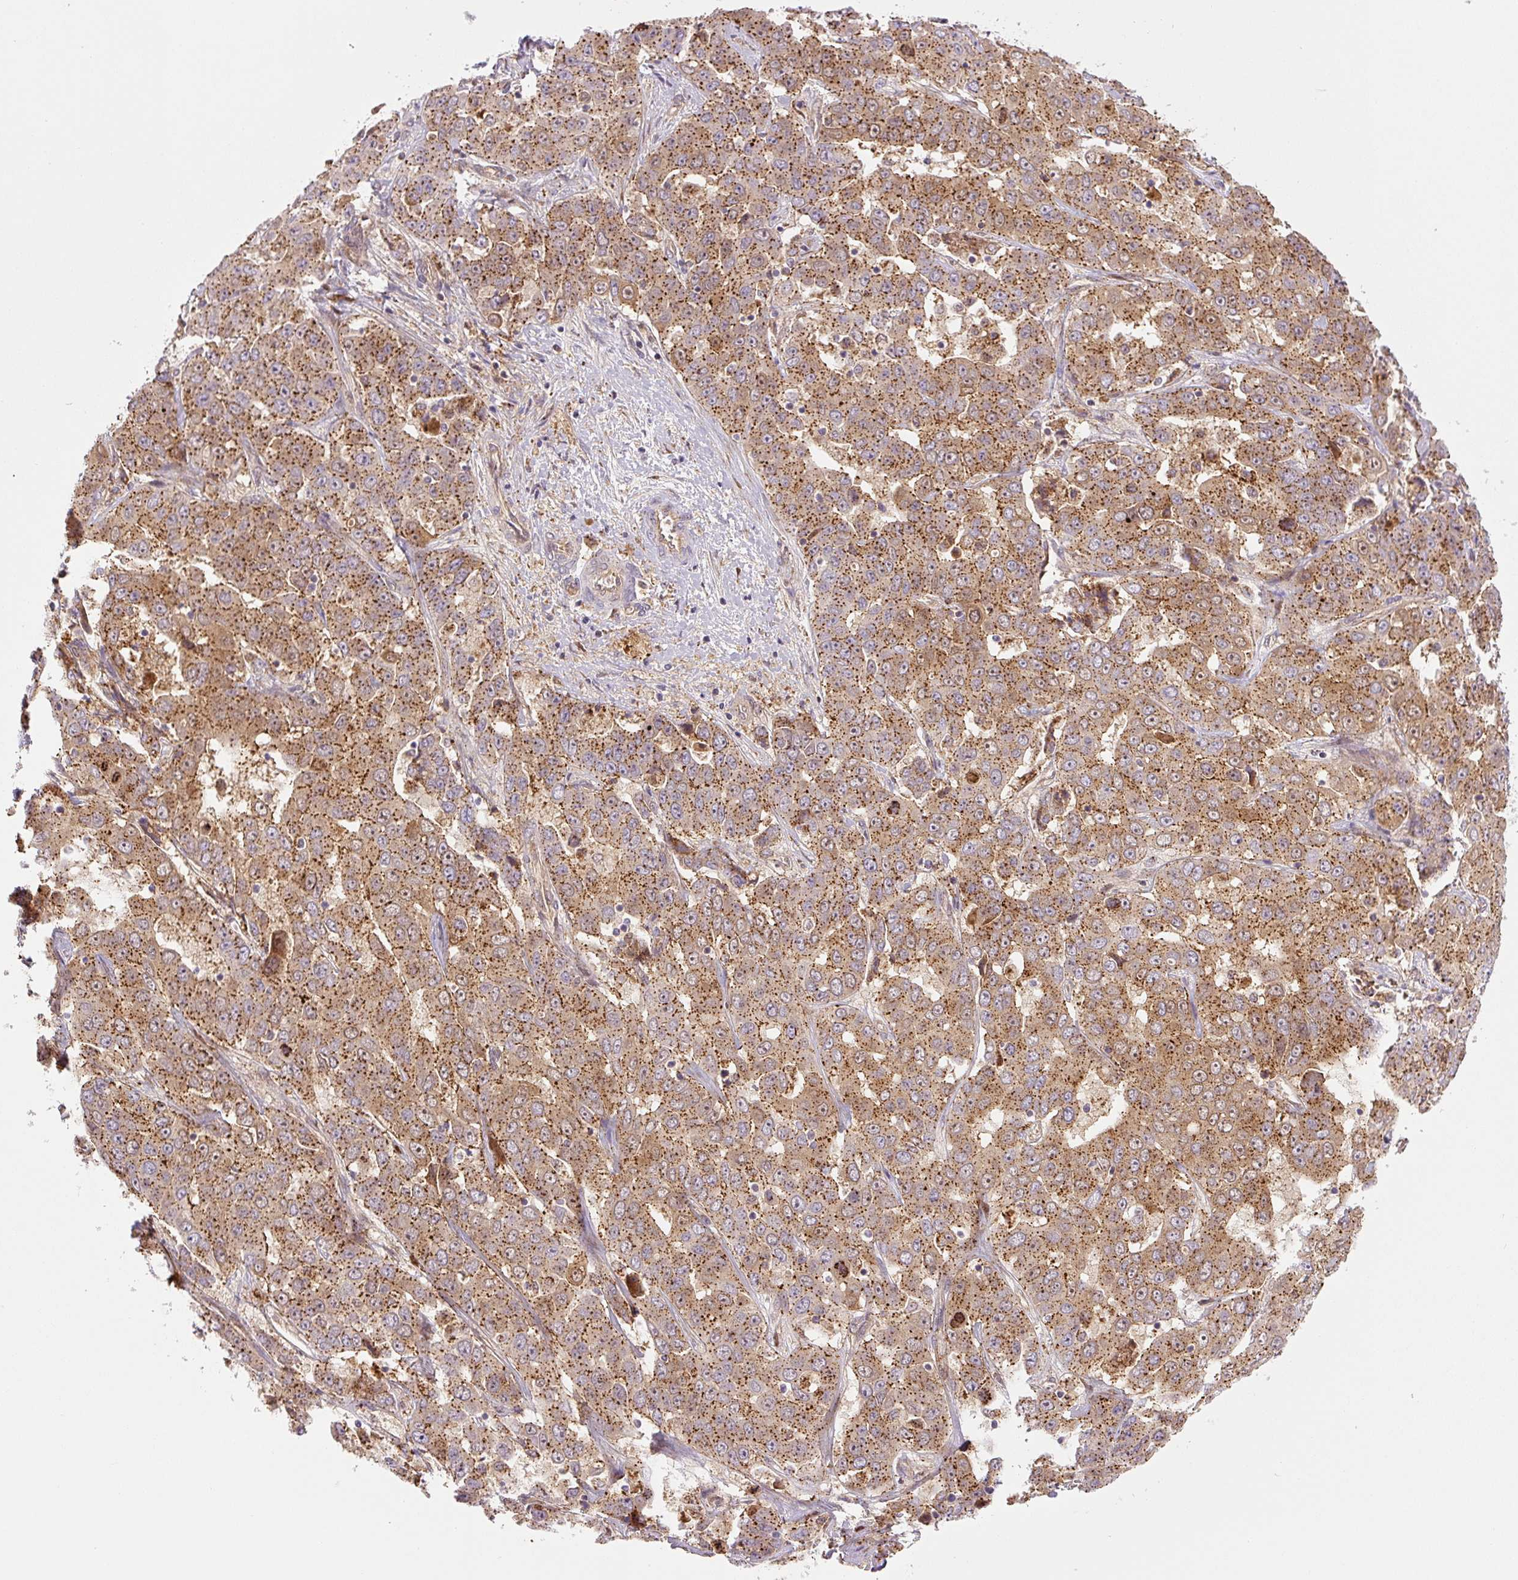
{"staining": {"intensity": "strong", "quantity": ">75%", "location": "cytoplasmic/membranous"}, "tissue": "liver cancer", "cell_type": "Tumor cells", "image_type": "cancer", "snomed": [{"axis": "morphology", "description": "Cholangiocarcinoma"}, {"axis": "topography", "description": "Liver"}], "caption": "A brown stain labels strong cytoplasmic/membranous expression of a protein in cholangiocarcinoma (liver) tumor cells. The protein of interest is shown in brown color, while the nuclei are stained blue.", "gene": "ZSWIM7", "patient": {"sex": "female", "age": 52}}